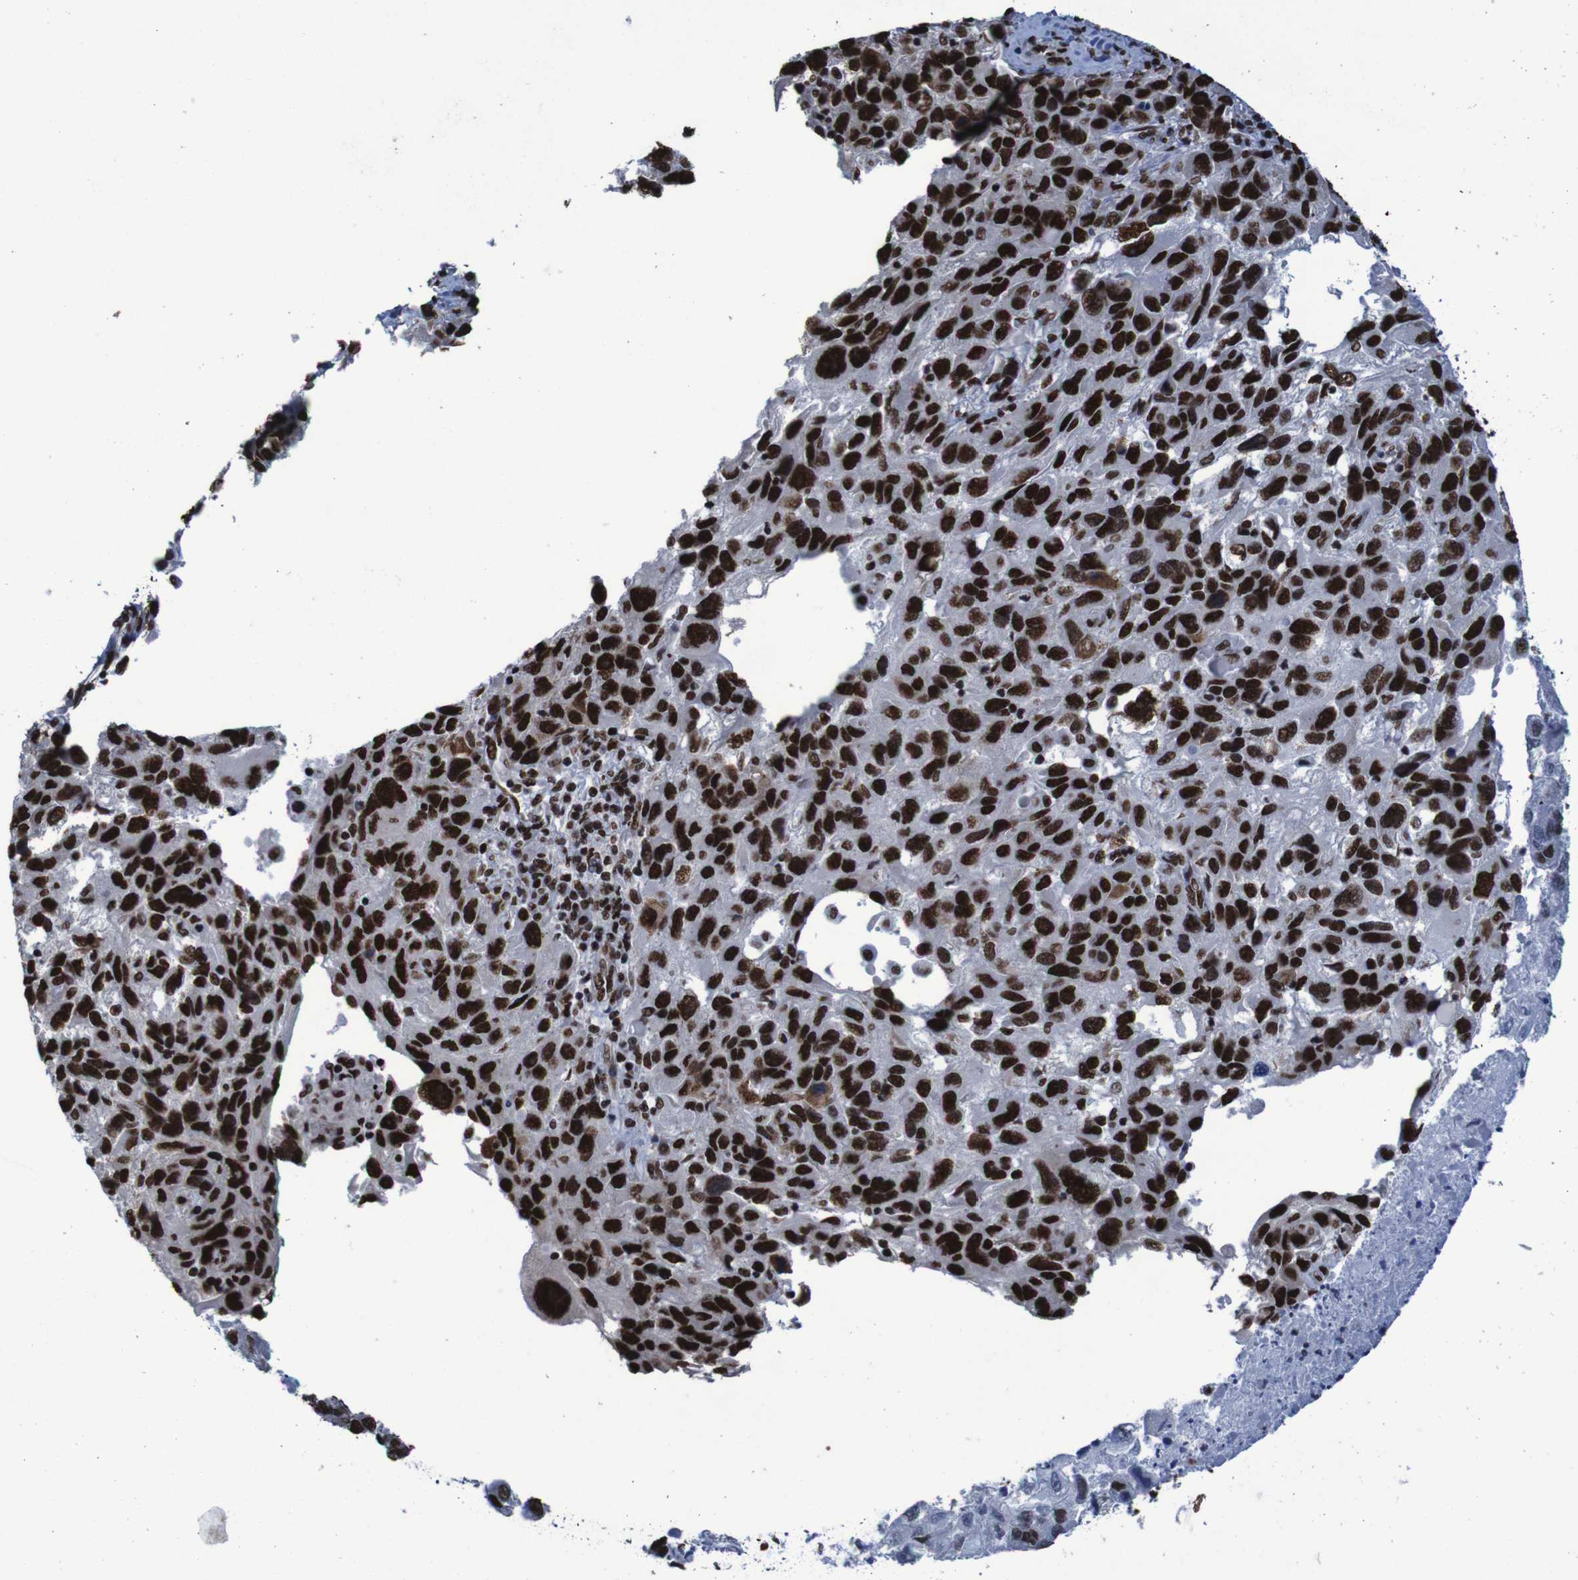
{"staining": {"intensity": "strong", "quantity": ">75%", "location": "nuclear"}, "tissue": "melanoma", "cell_type": "Tumor cells", "image_type": "cancer", "snomed": [{"axis": "morphology", "description": "Malignant melanoma, NOS"}, {"axis": "topography", "description": "Skin"}], "caption": "Immunohistochemical staining of melanoma reveals high levels of strong nuclear protein staining in approximately >75% of tumor cells.", "gene": "HNRNPR", "patient": {"sex": "male", "age": 53}}